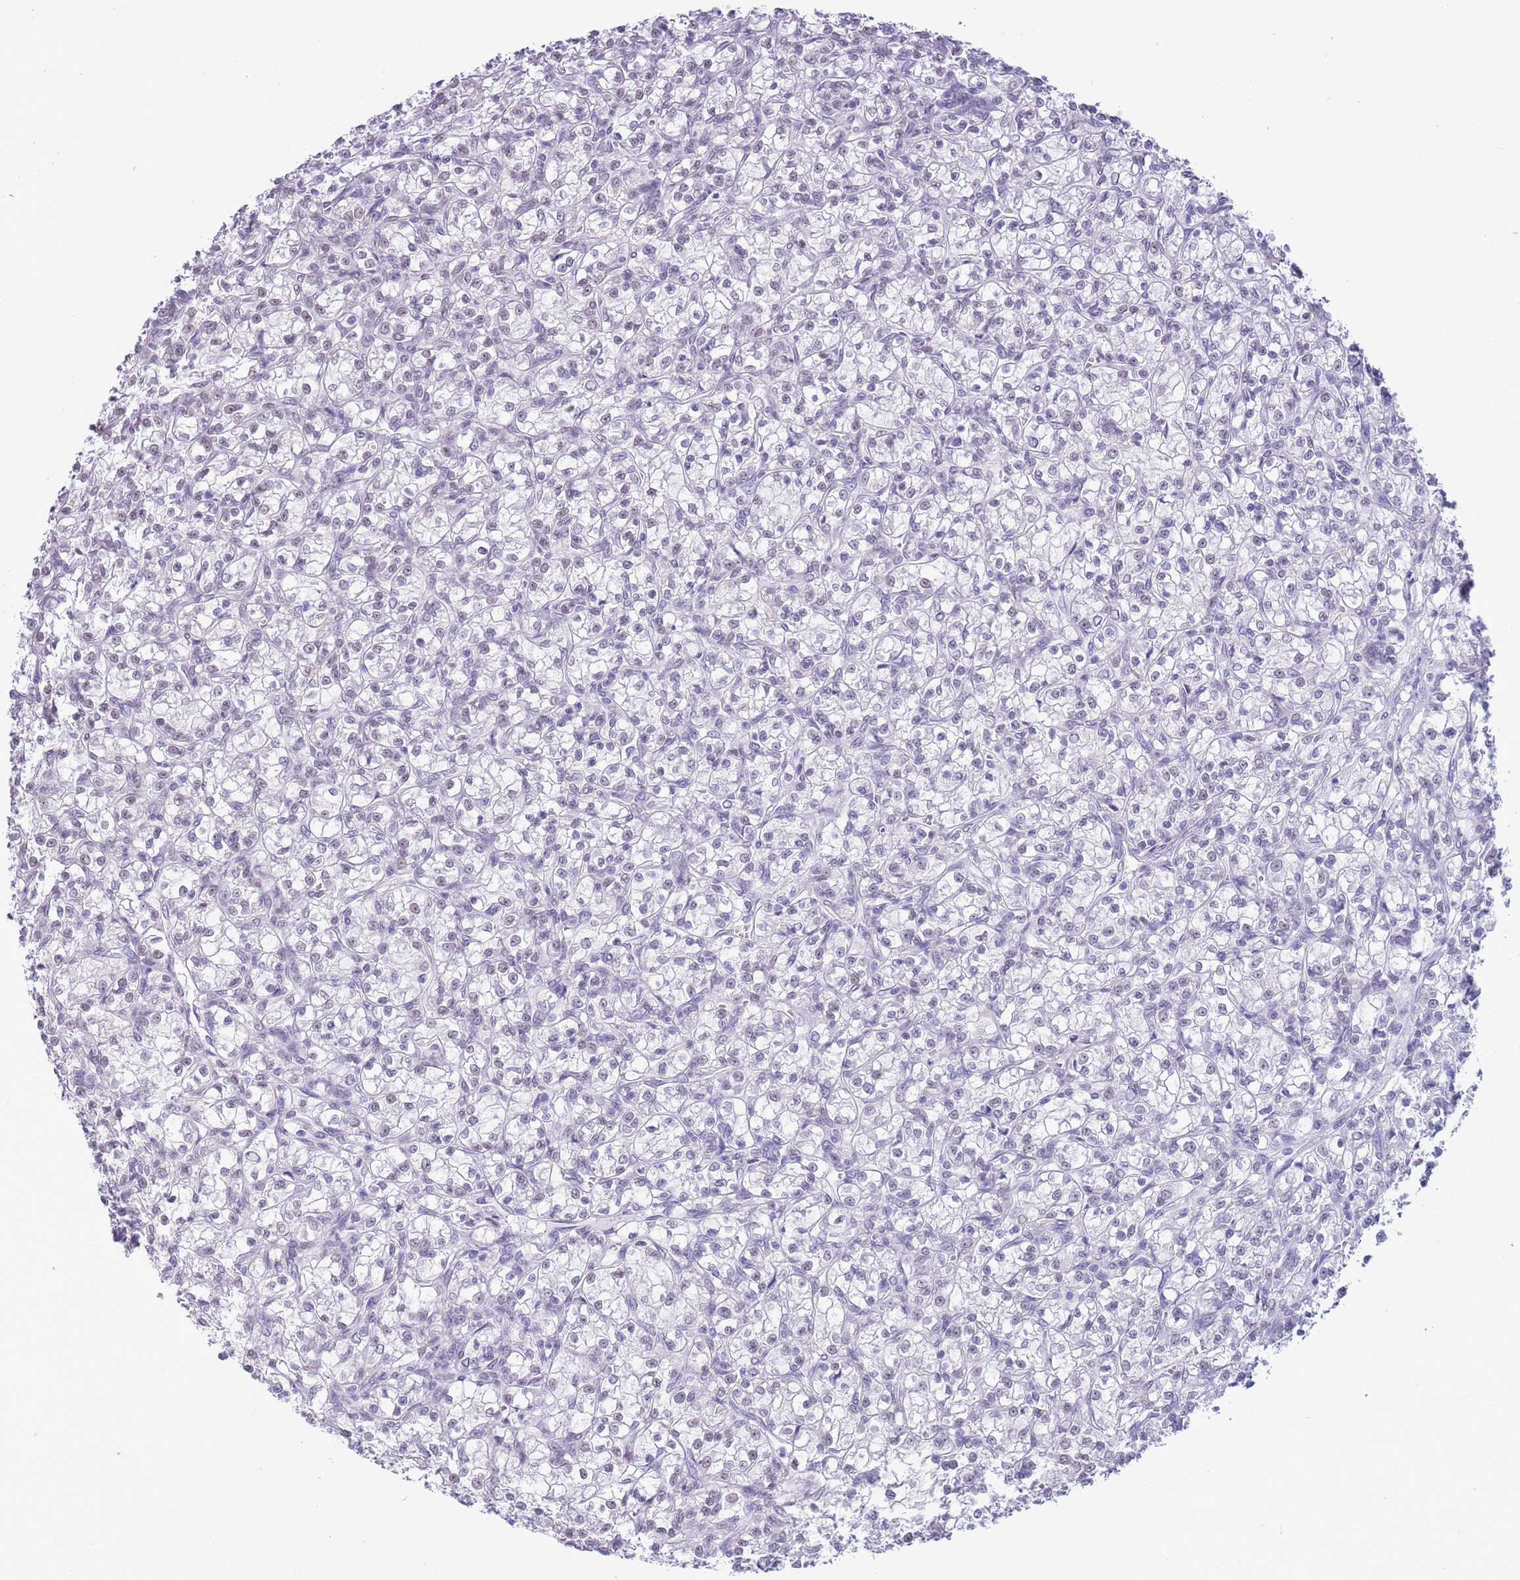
{"staining": {"intensity": "negative", "quantity": "none", "location": "none"}, "tissue": "renal cancer", "cell_type": "Tumor cells", "image_type": "cancer", "snomed": [{"axis": "morphology", "description": "Adenocarcinoma, NOS"}, {"axis": "topography", "description": "Kidney"}], "caption": "Immunohistochemical staining of human renal adenocarcinoma displays no significant staining in tumor cells.", "gene": "PPP1R17", "patient": {"sex": "female", "age": 59}}